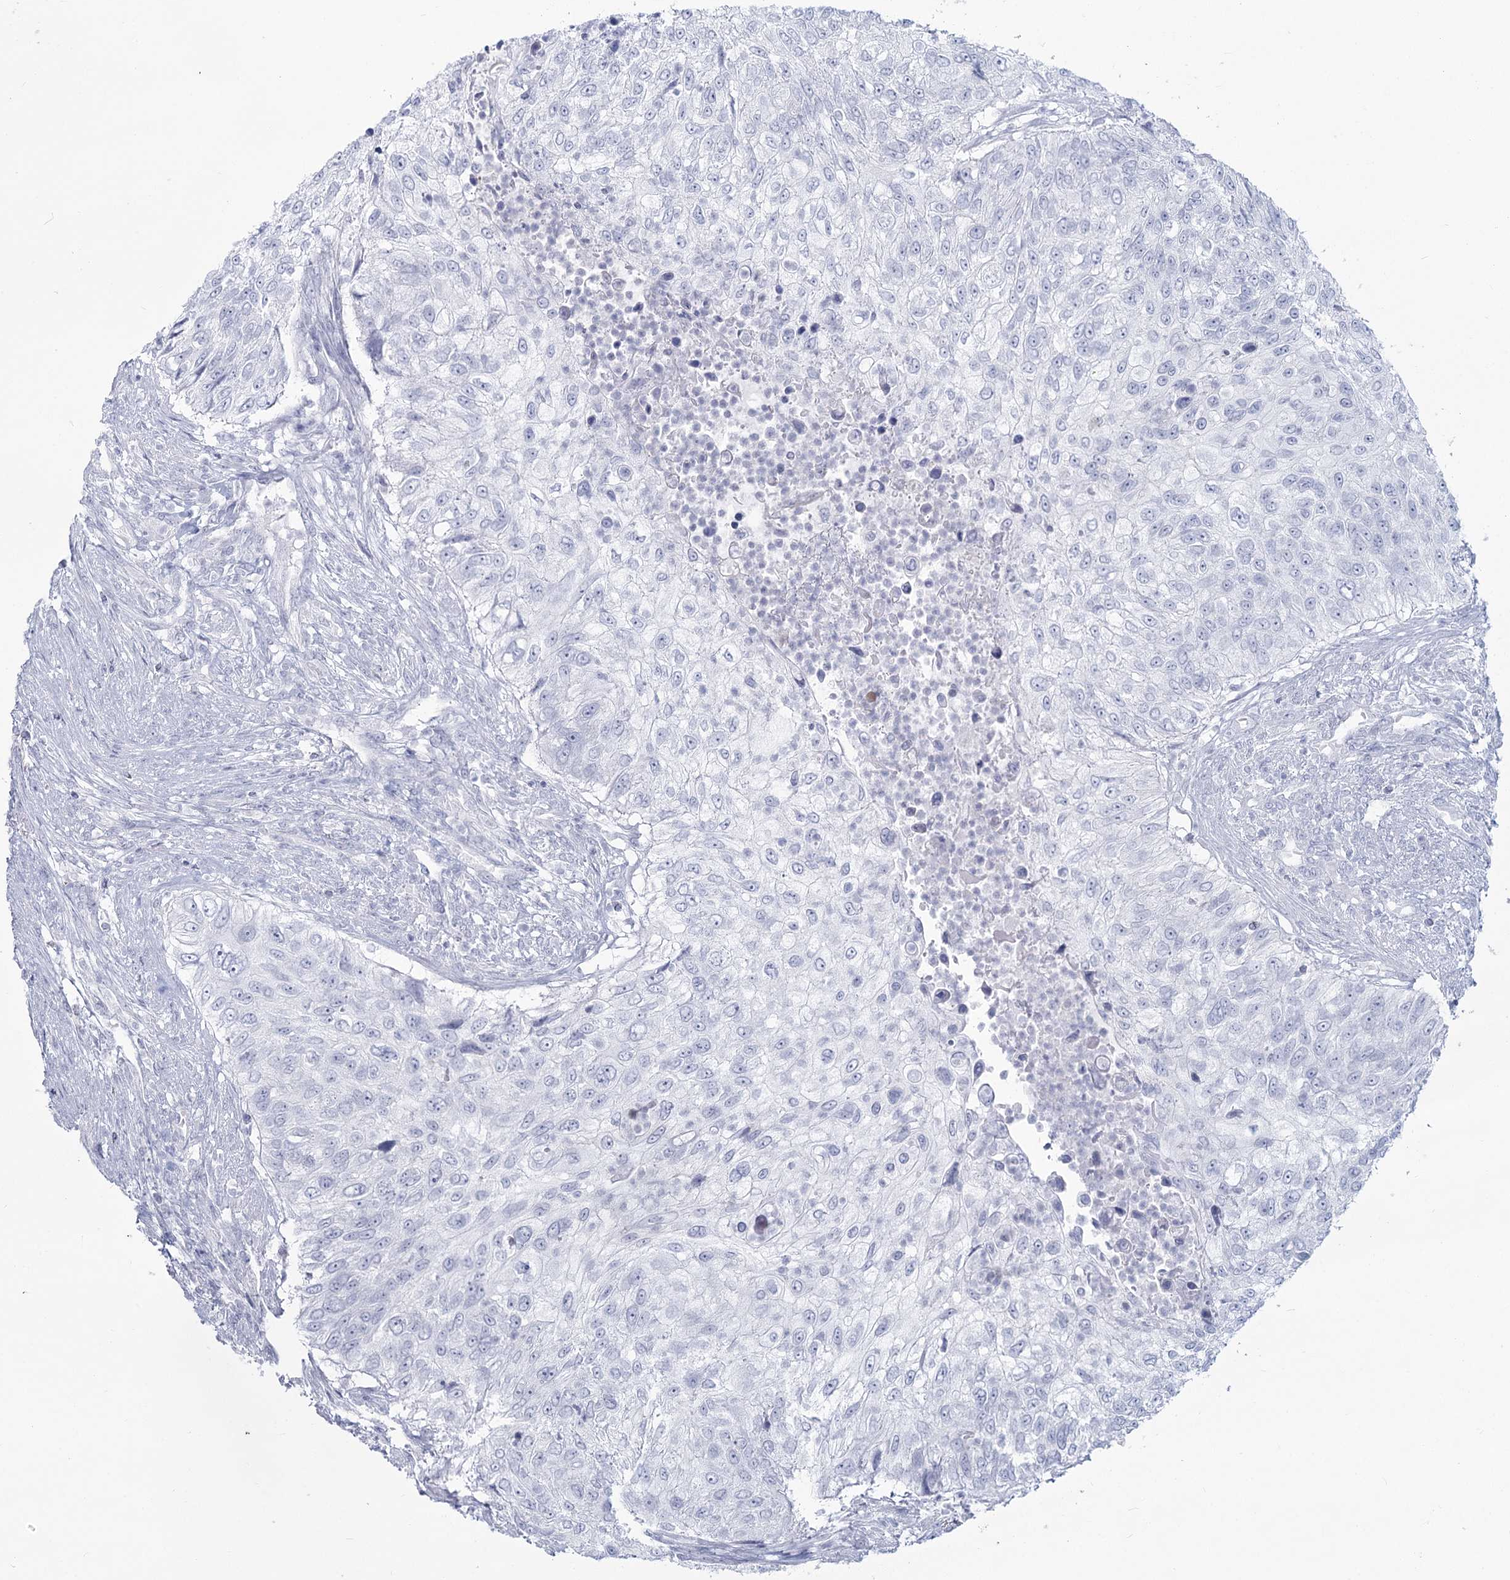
{"staining": {"intensity": "negative", "quantity": "none", "location": "none"}, "tissue": "urothelial cancer", "cell_type": "Tumor cells", "image_type": "cancer", "snomed": [{"axis": "morphology", "description": "Urothelial carcinoma, High grade"}, {"axis": "topography", "description": "Urinary bladder"}], "caption": "Immunohistochemical staining of human urothelial carcinoma (high-grade) exhibits no significant staining in tumor cells.", "gene": "SLC6A19", "patient": {"sex": "female", "age": 60}}